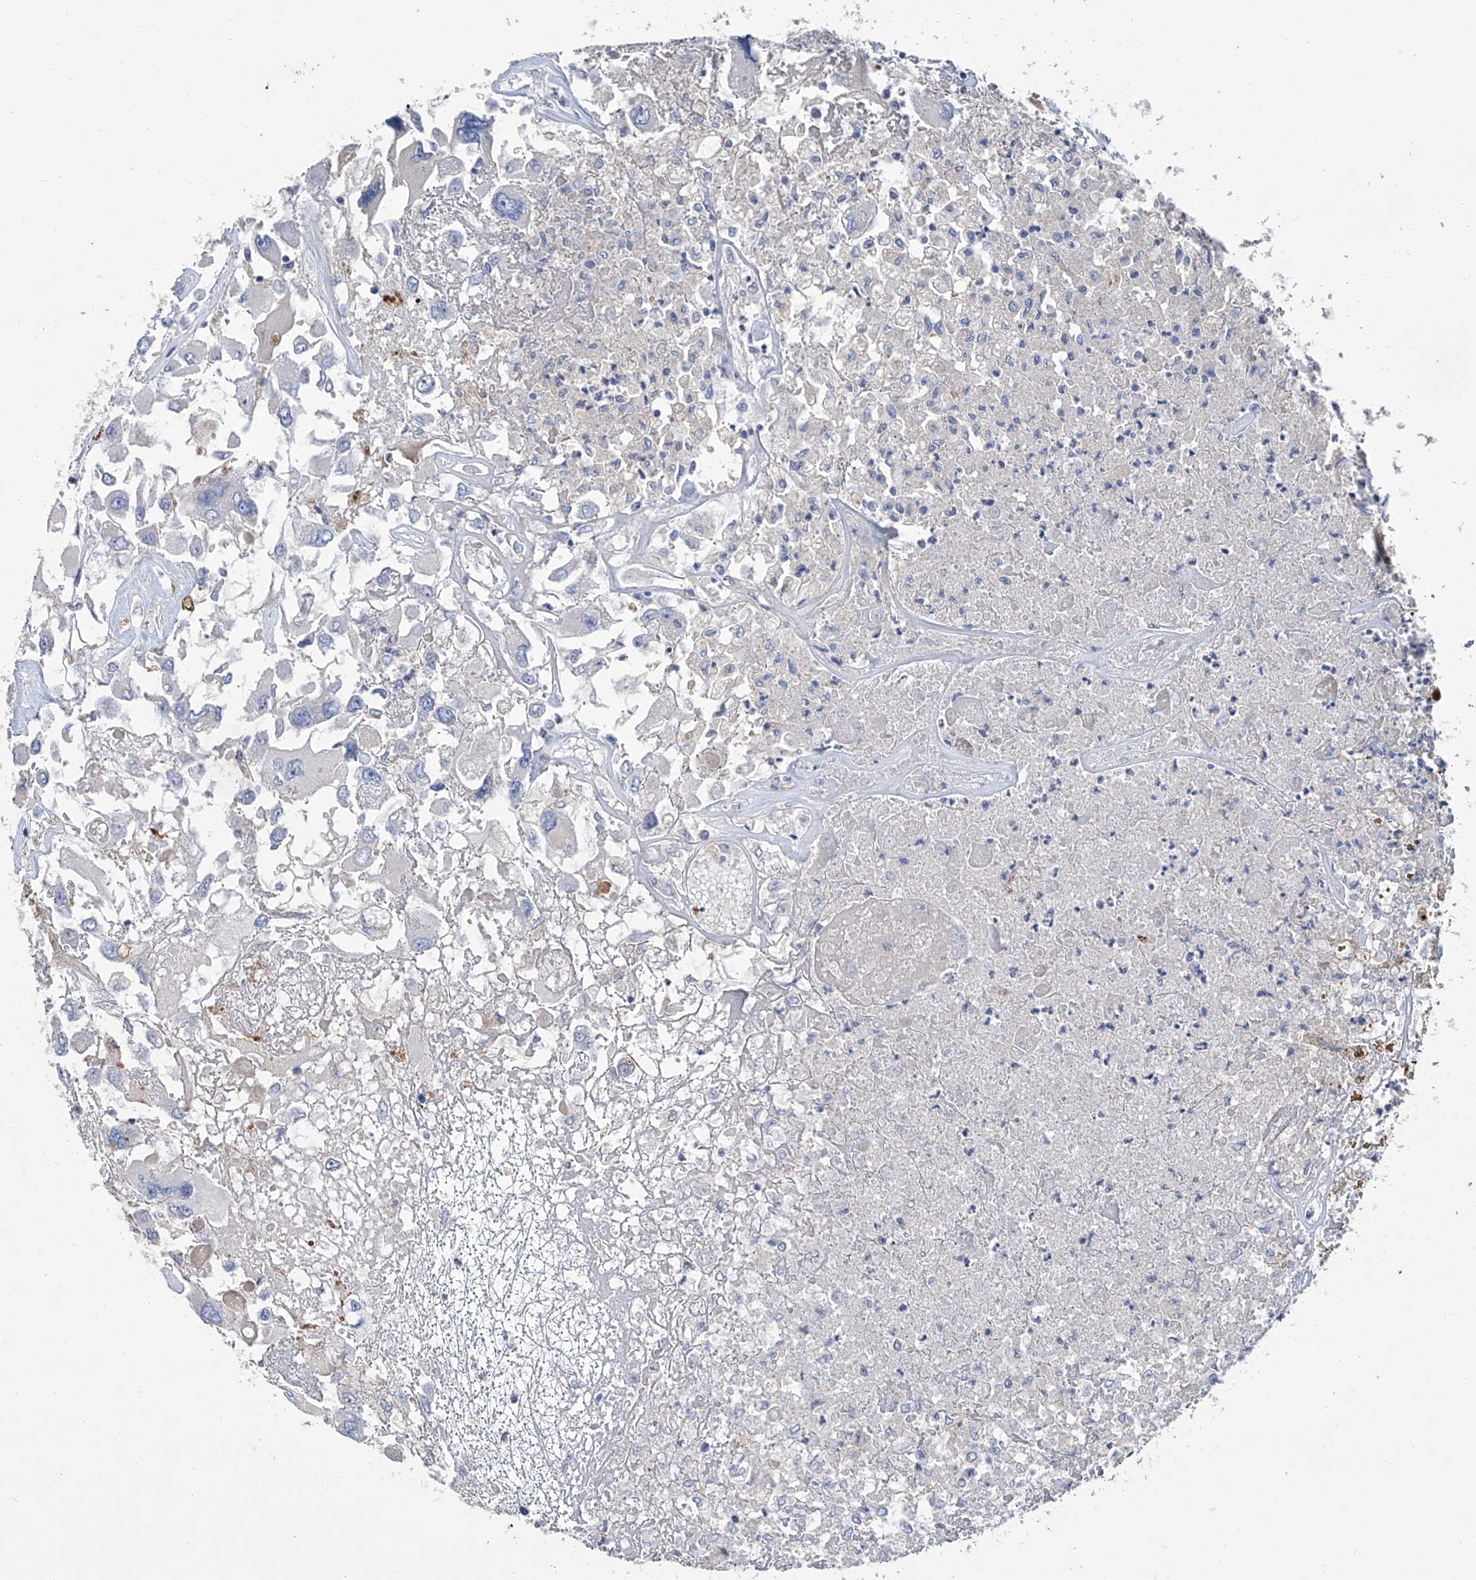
{"staining": {"intensity": "negative", "quantity": "none", "location": "none"}, "tissue": "renal cancer", "cell_type": "Tumor cells", "image_type": "cancer", "snomed": [{"axis": "morphology", "description": "Adenocarcinoma, NOS"}, {"axis": "topography", "description": "Kidney"}], "caption": "IHC micrograph of human renal cancer stained for a protein (brown), which shows no positivity in tumor cells.", "gene": "GPT", "patient": {"sex": "female", "age": 52}}